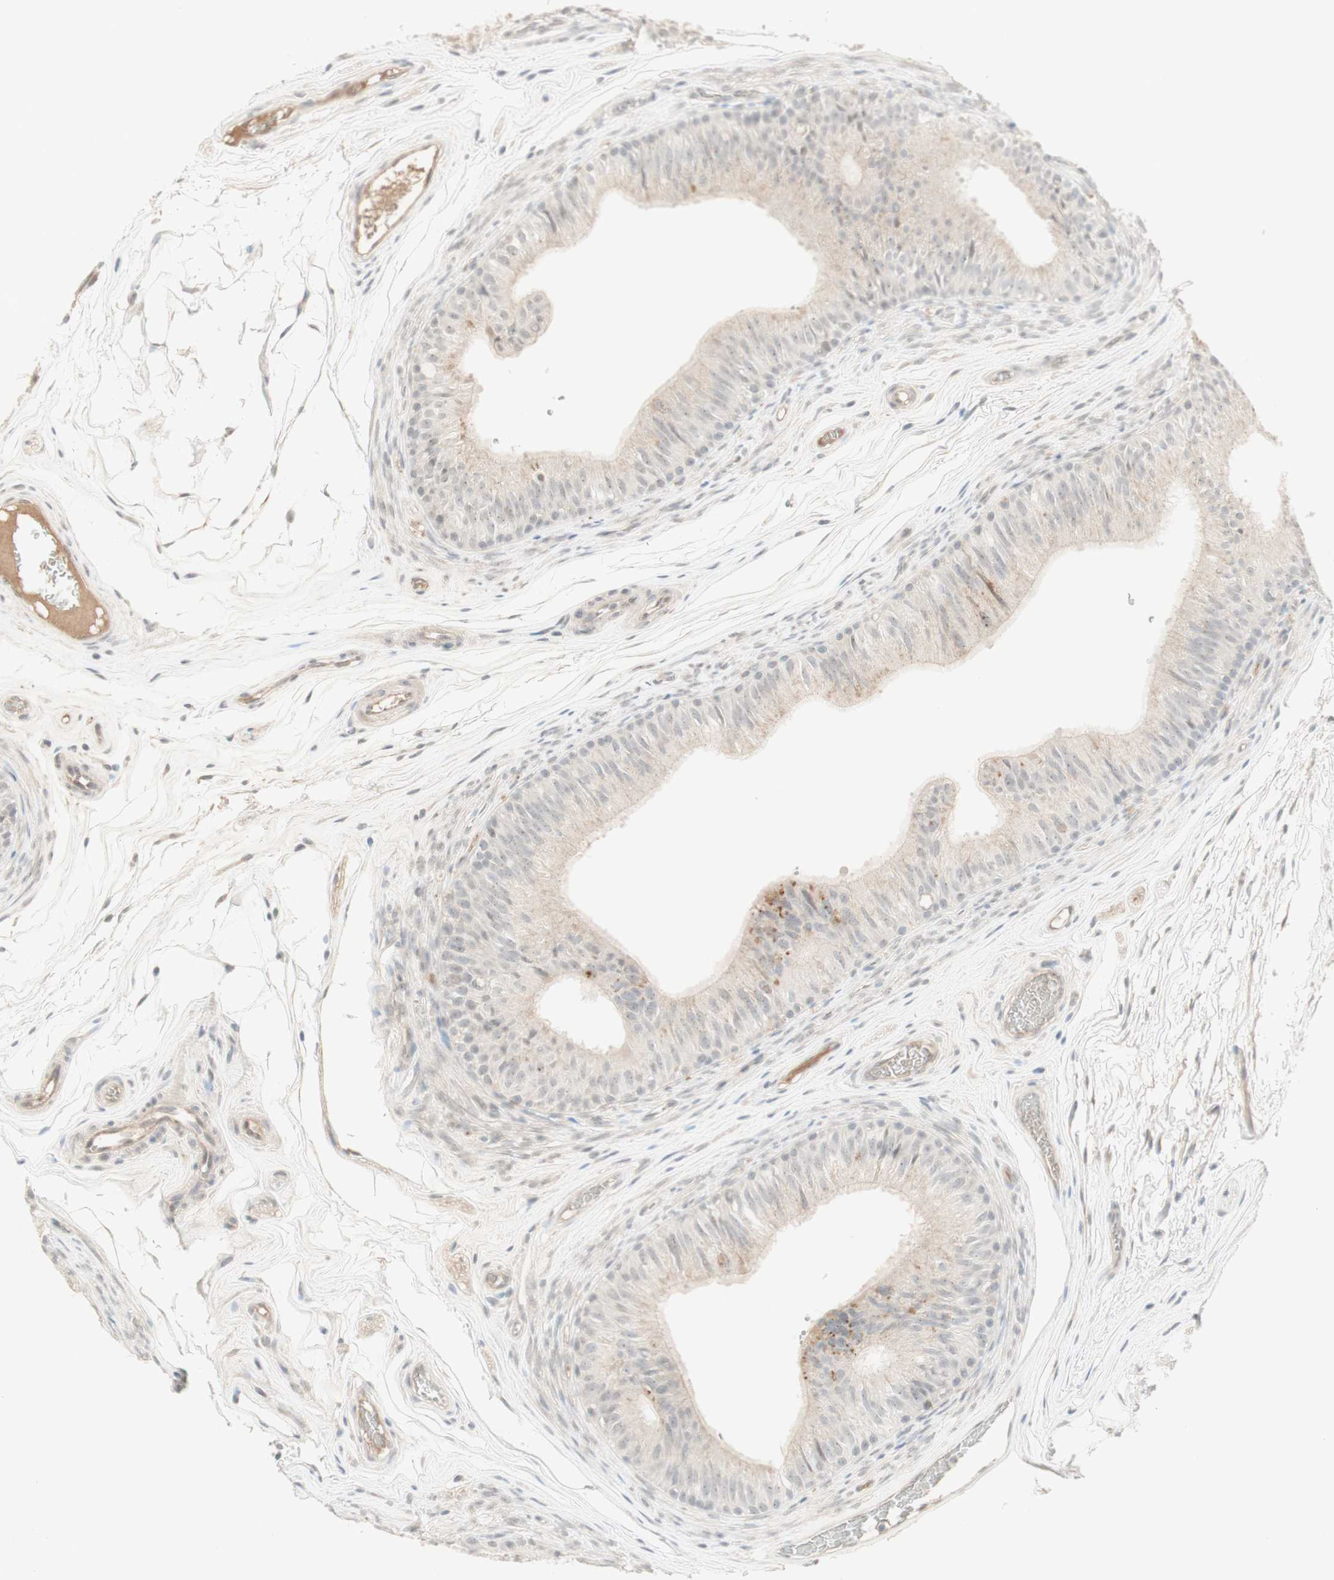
{"staining": {"intensity": "negative", "quantity": "none", "location": "none"}, "tissue": "epididymis", "cell_type": "Glandular cells", "image_type": "normal", "snomed": [{"axis": "morphology", "description": "Normal tissue, NOS"}, {"axis": "topography", "description": "Epididymis"}], "caption": "High magnification brightfield microscopy of normal epididymis stained with DAB (brown) and counterstained with hematoxylin (blue): glandular cells show no significant positivity. (DAB immunohistochemistry (IHC), high magnification).", "gene": "PLCD4", "patient": {"sex": "male", "age": 36}}